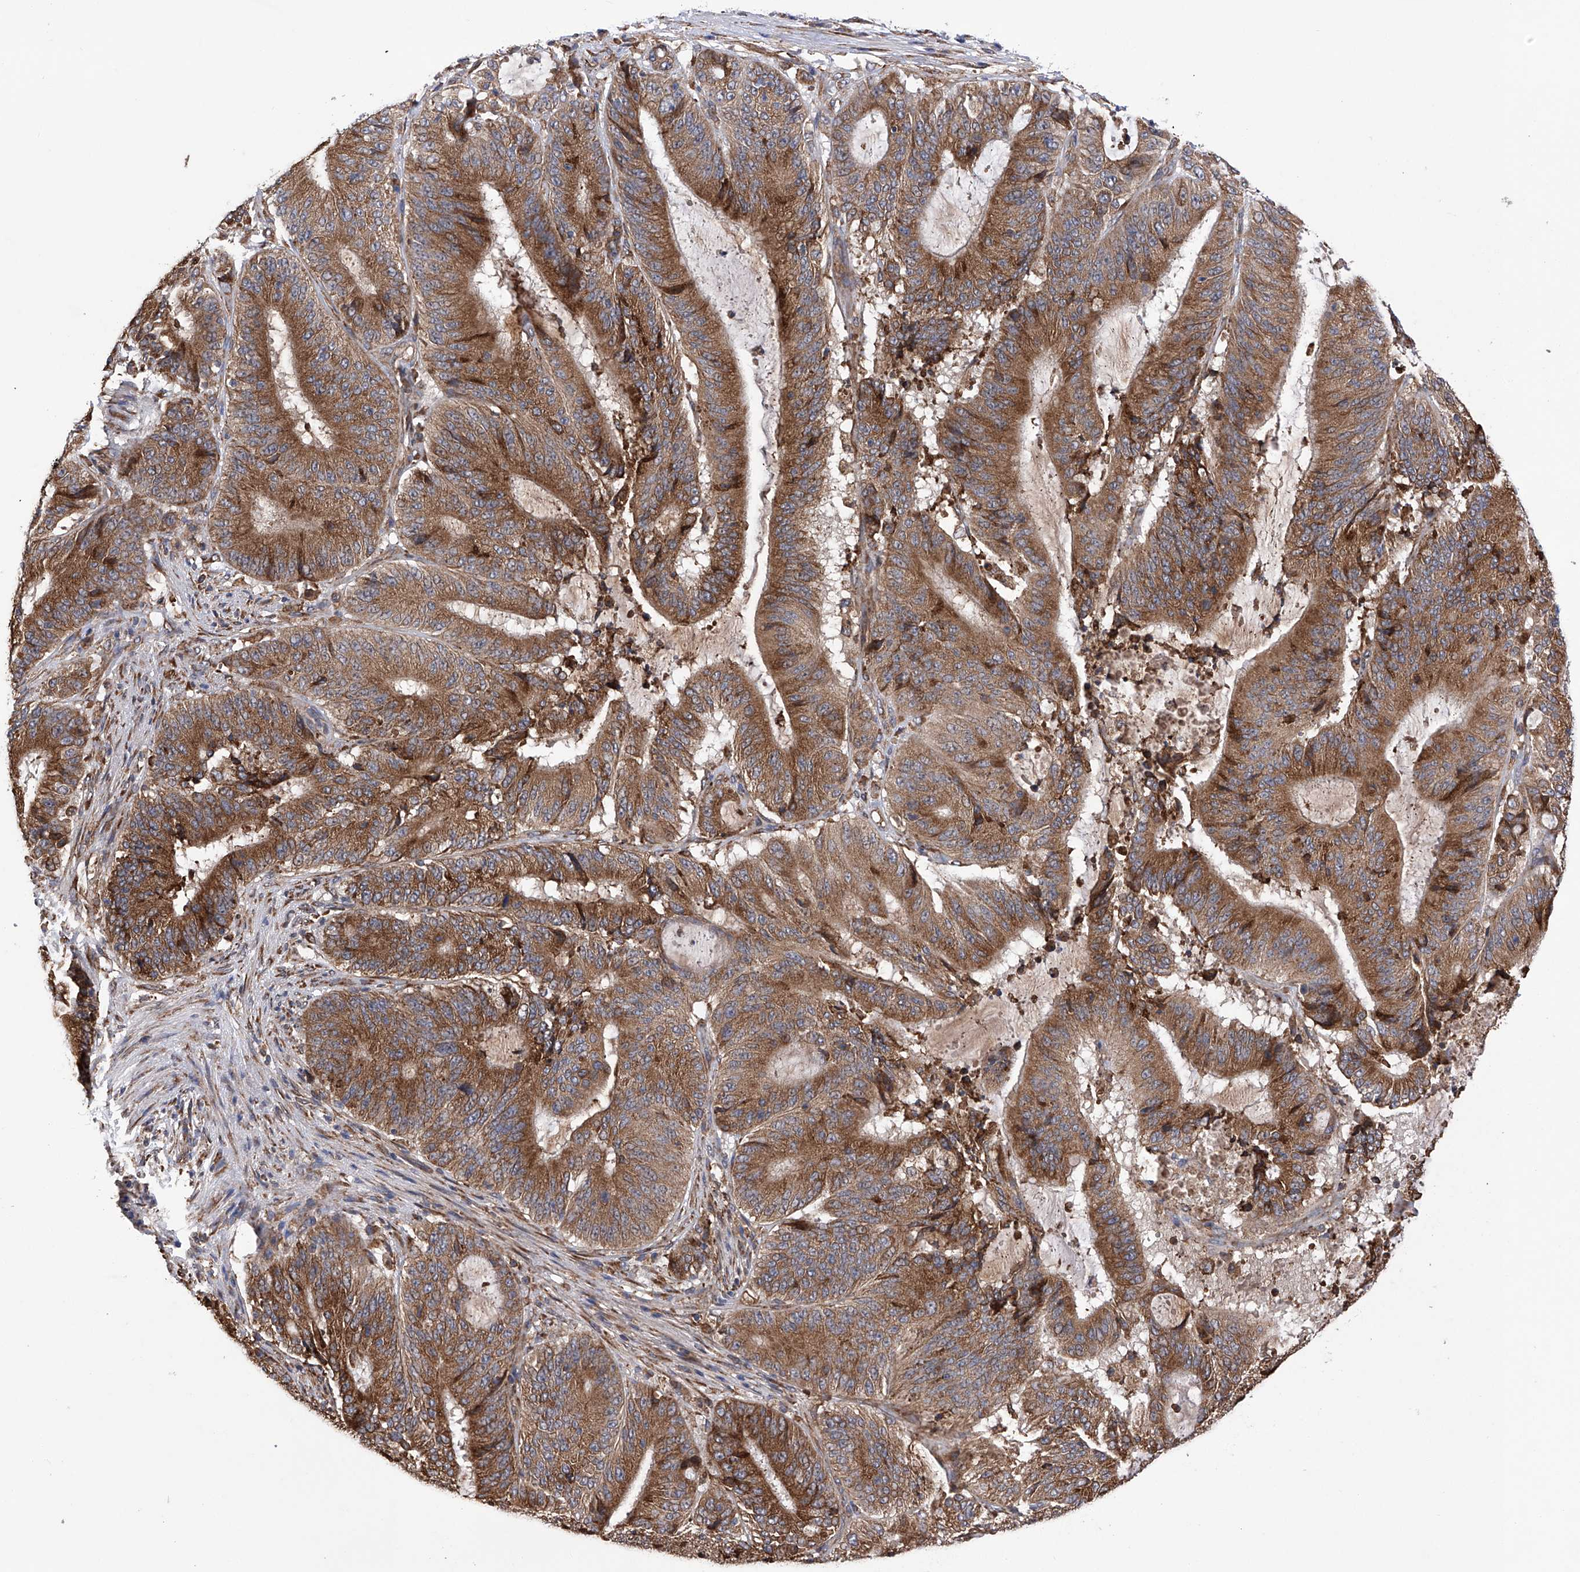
{"staining": {"intensity": "strong", "quantity": ">75%", "location": "cytoplasmic/membranous"}, "tissue": "liver cancer", "cell_type": "Tumor cells", "image_type": "cancer", "snomed": [{"axis": "morphology", "description": "Normal tissue, NOS"}, {"axis": "morphology", "description": "Cholangiocarcinoma"}, {"axis": "topography", "description": "Liver"}, {"axis": "topography", "description": "Peripheral nerve tissue"}], "caption": "IHC (DAB (3,3'-diaminobenzidine)) staining of human liver cholangiocarcinoma exhibits strong cytoplasmic/membranous protein positivity in about >75% of tumor cells.", "gene": "DNAH8", "patient": {"sex": "female", "age": 73}}